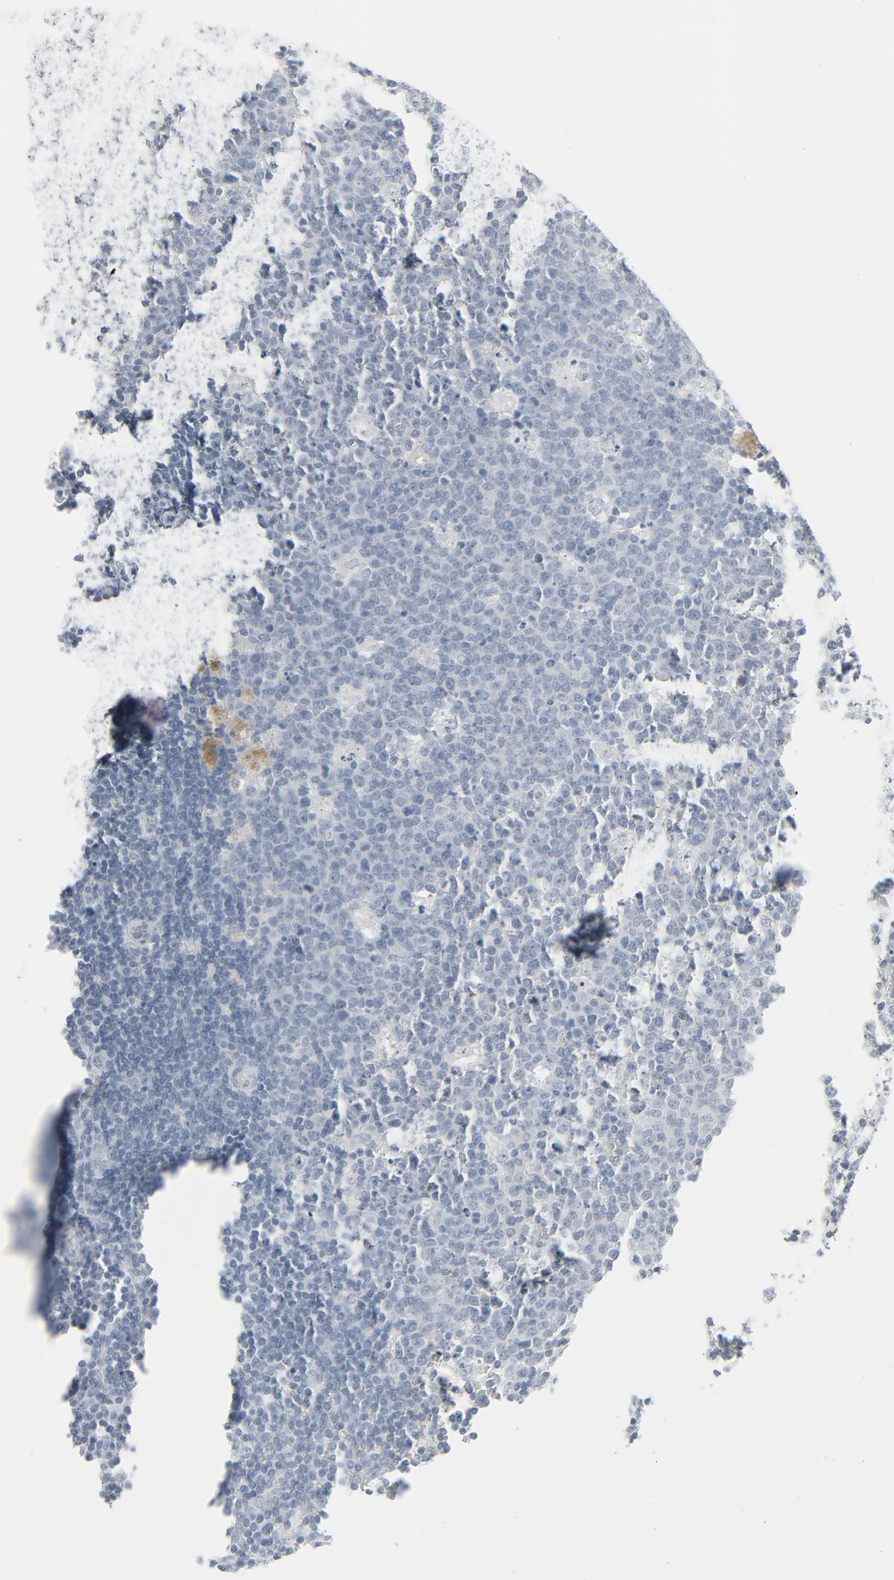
{"staining": {"intensity": "negative", "quantity": "none", "location": "none"}, "tissue": "lymph node", "cell_type": "Germinal center cells", "image_type": "normal", "snomed": [{"axis": "morphology", "description": "Normal tissue, NOS"}, {"axis": "topography", "description": "Lymph node"}, {"axis": "topography", "description": "Salivary gland"}], "caption": "An image of lymph node stained for a protein exhibits no brown staining in germinal center cells.", "gene": "FGFR3", "patient": {"sex": "male", "age": 8}}